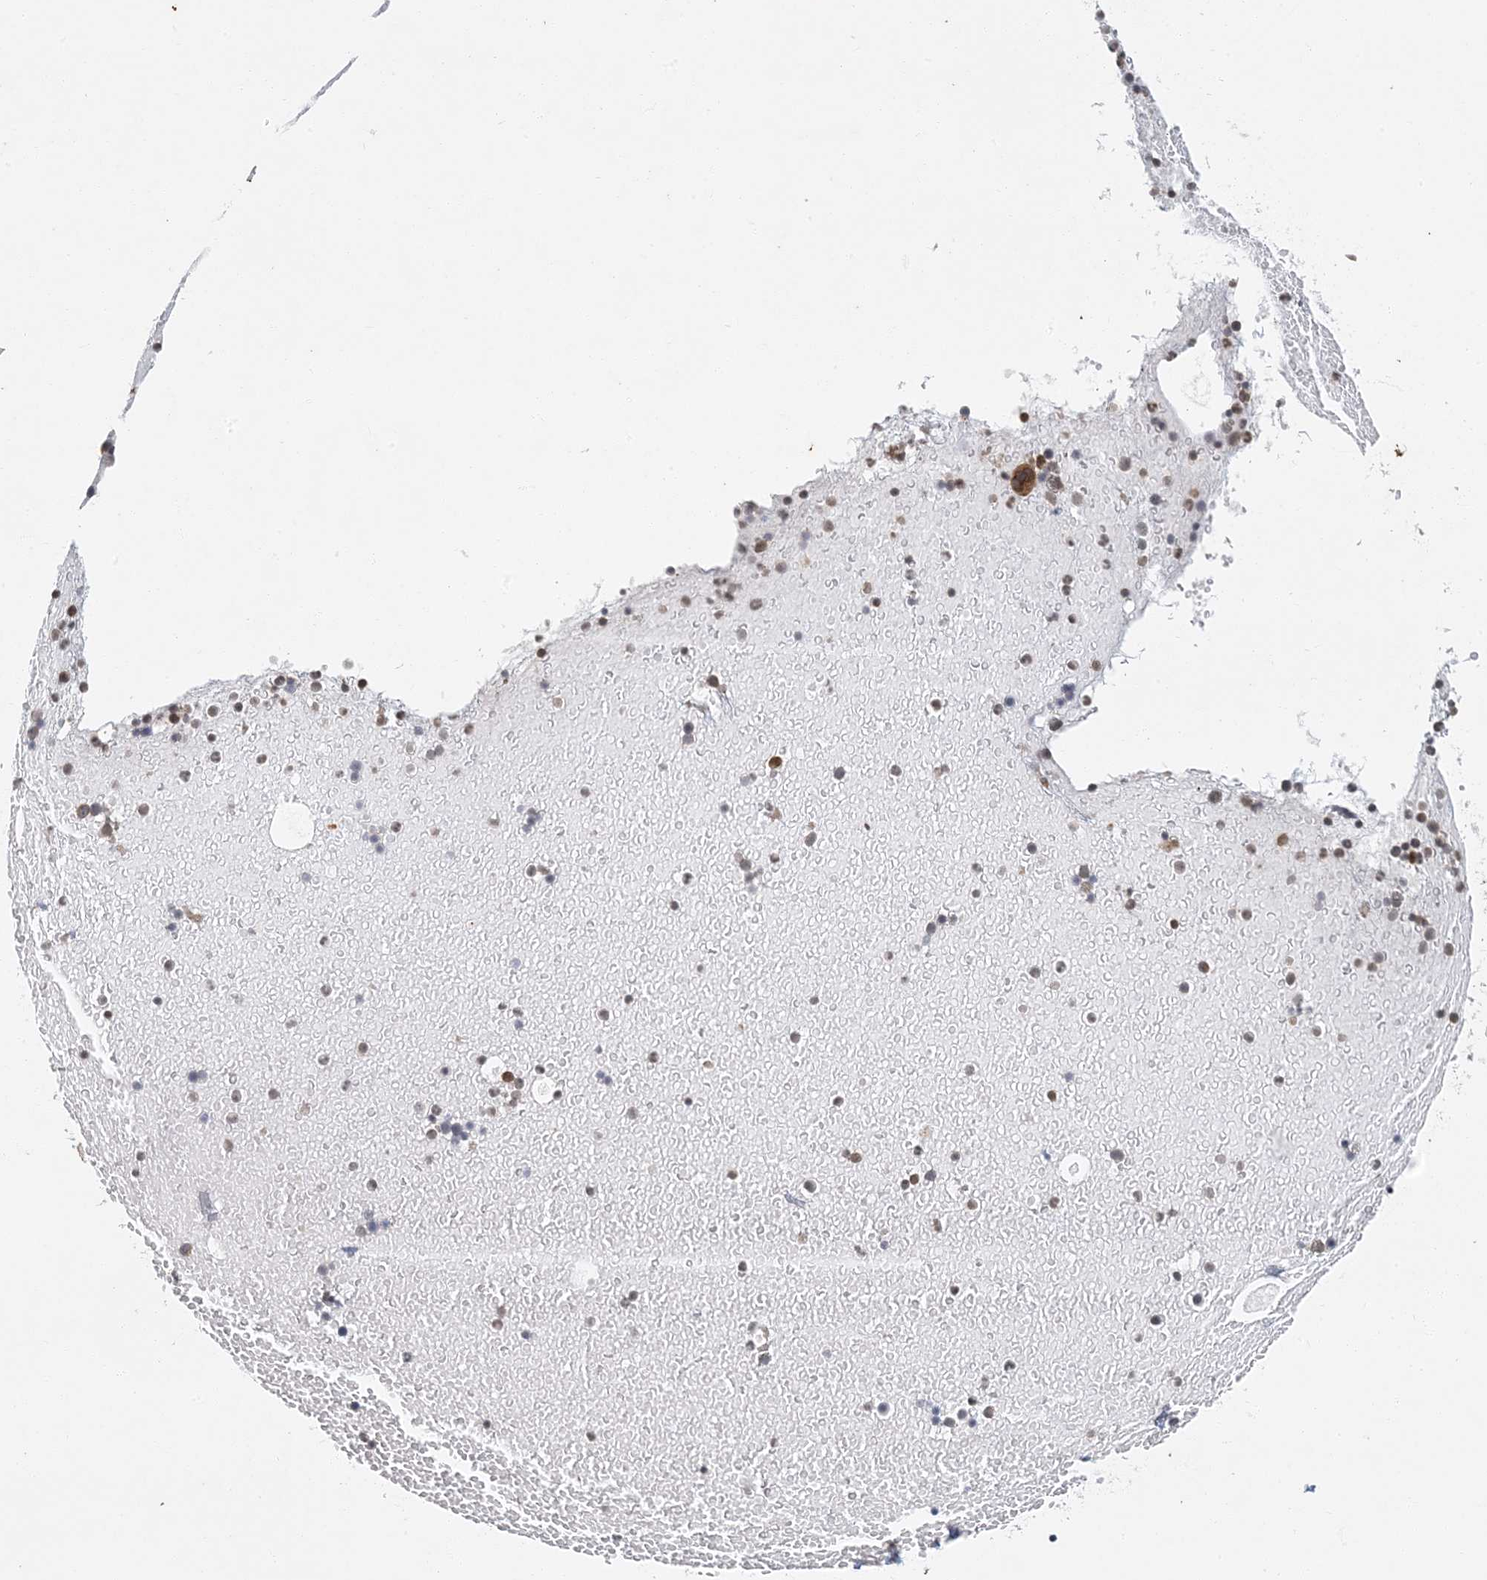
{"staining": {"intensity": "moderate", "quantity": "25%-75%", "location": "cytoplasmic/membranous,nuclear"}, "tissue": "bone marrow", "cell_type": "Hematopoietic cells", "image_type": "normal", "snomed": [{"axis": "morphology", "description": "Normal tissue, NOS"}, {"axis": "topography", "description": "Bone marrow"}], "caption": "Approximately 25%-75% of hematopoietic cells in normal bone marrow demonstrate moderate cytoplasmic/membranous,nuclear protein expression as visualized by brown immunohistochemical staining.", "gene": "AK9", "patient": {"sex": "male", "age": 47}}